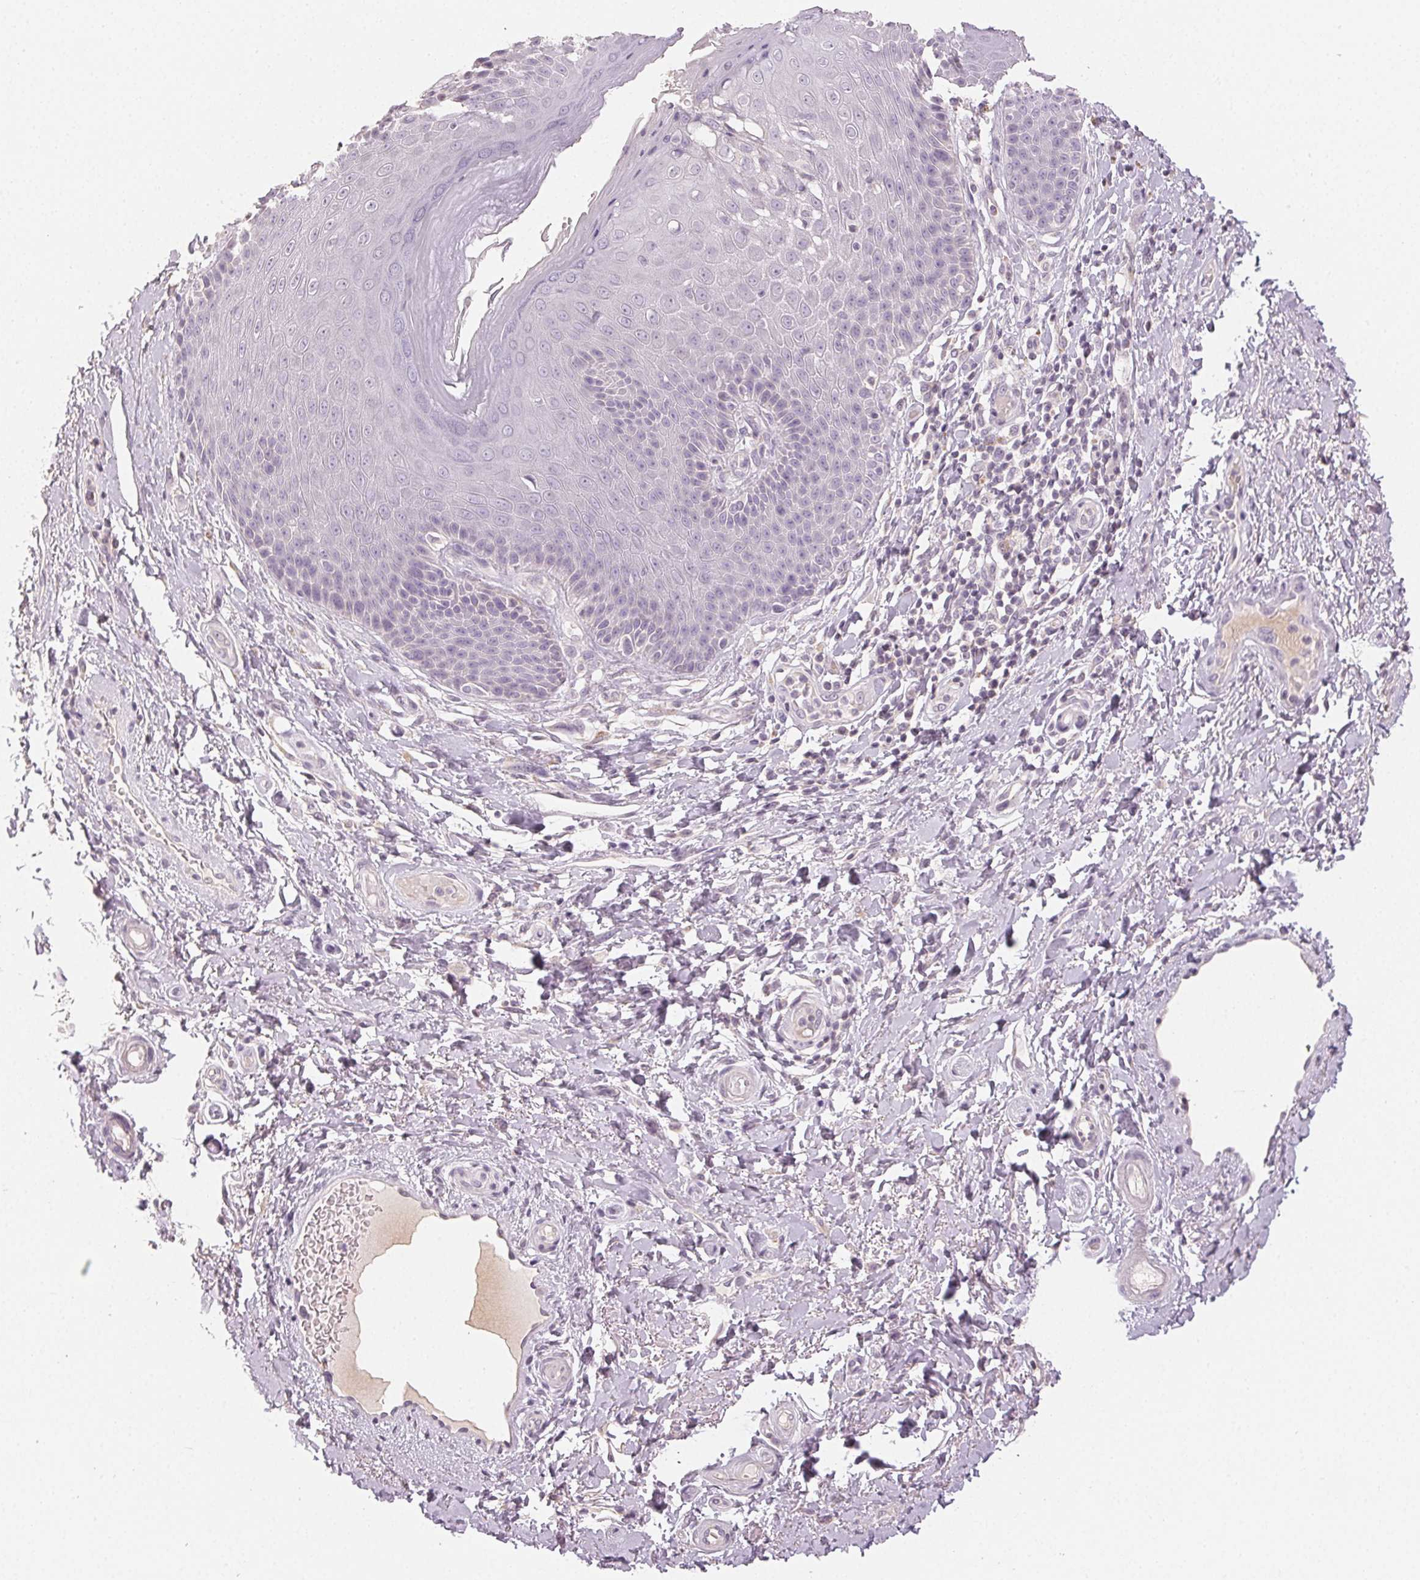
{"staining": {"intensity": "moderate", "quantity": "<25%", "location": "cytoplasmic/membranous"}, "tissue": "skin", "cell_type": "Epidermal cells", "image_type": "normal", "snomed": [{"axis": "morphology", "description": "Normal tissue, NOS"}, {"axis": "topography", "description": "Anal"}, {"axis": "topography", "description": "Peripheral nerve tissue"}], "caption": "Benign skin shows moderate cytoplasmic/membranous expression in approximately <25% of epidermal cells, visualized by immunohistochemistry. (DAB (3,3'-diaminobenzidine) IHC with brightfield microscopy, high magnification).", "gene": "LVRN", "patient": {"sex": "male", "age": 51}}